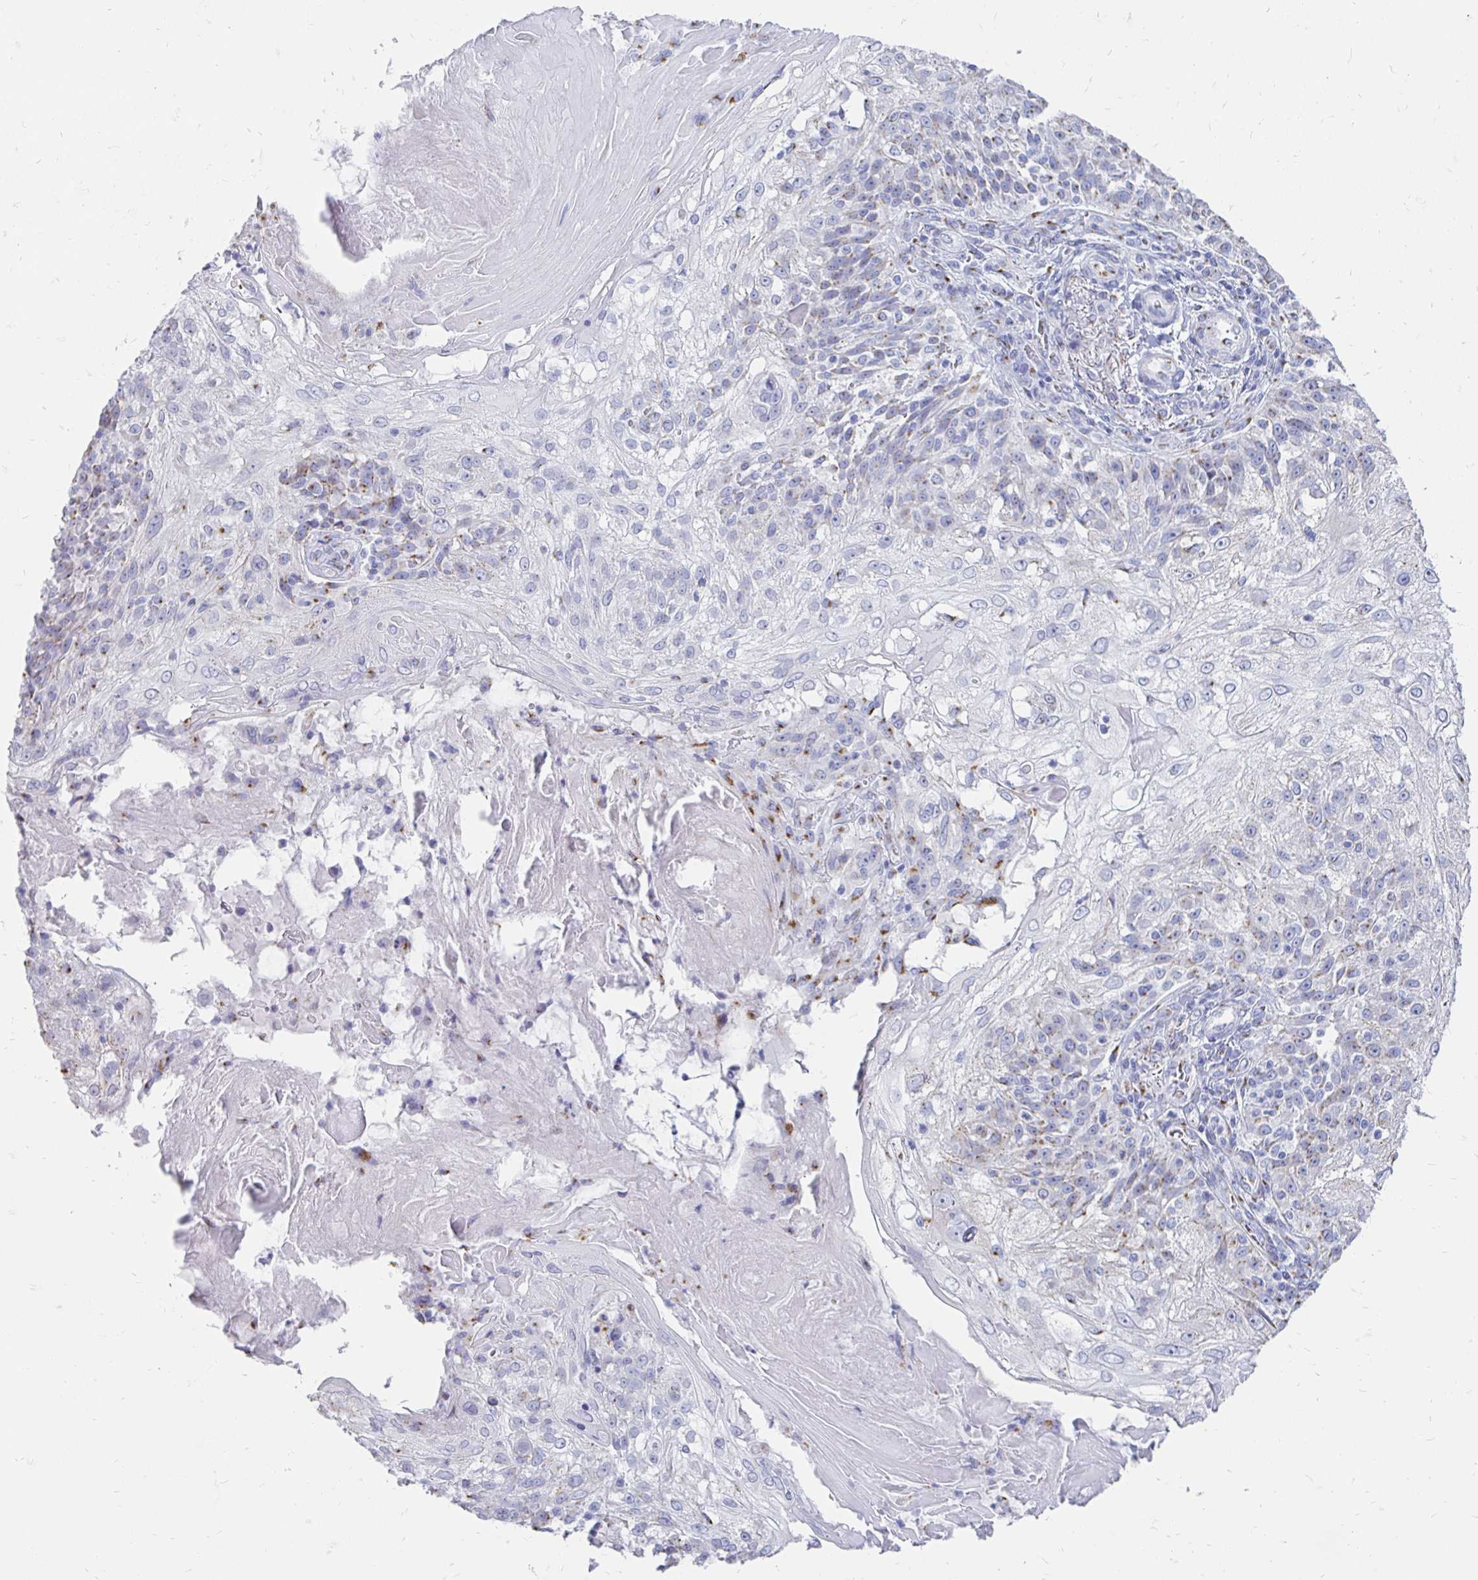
{"staining": {"intensity": "moderate", "quantity": "<25%", "location": "cytoplasmic/membranous"}, "tissue": "skin cancer", "cell_type": "Tumor cells", "image_type": "cancer", "snomed": [{"axis": "morphology", "description": "Normal tissue, NOS"}, {"axis": "morphology", "description": "Squamous cell carcinoma, NOS"}, {"axis": "topography", "description": "Skin"}], "caption": "The image demonstrates immunohistochemical staining of squamous cell carcinoma (skin). There is moderate cytoplasmic/membranous expression is seen in approximately <25% of tumor cells.", "gene": "PAGE4", "patient": {"sex": "female", "age": 83}}